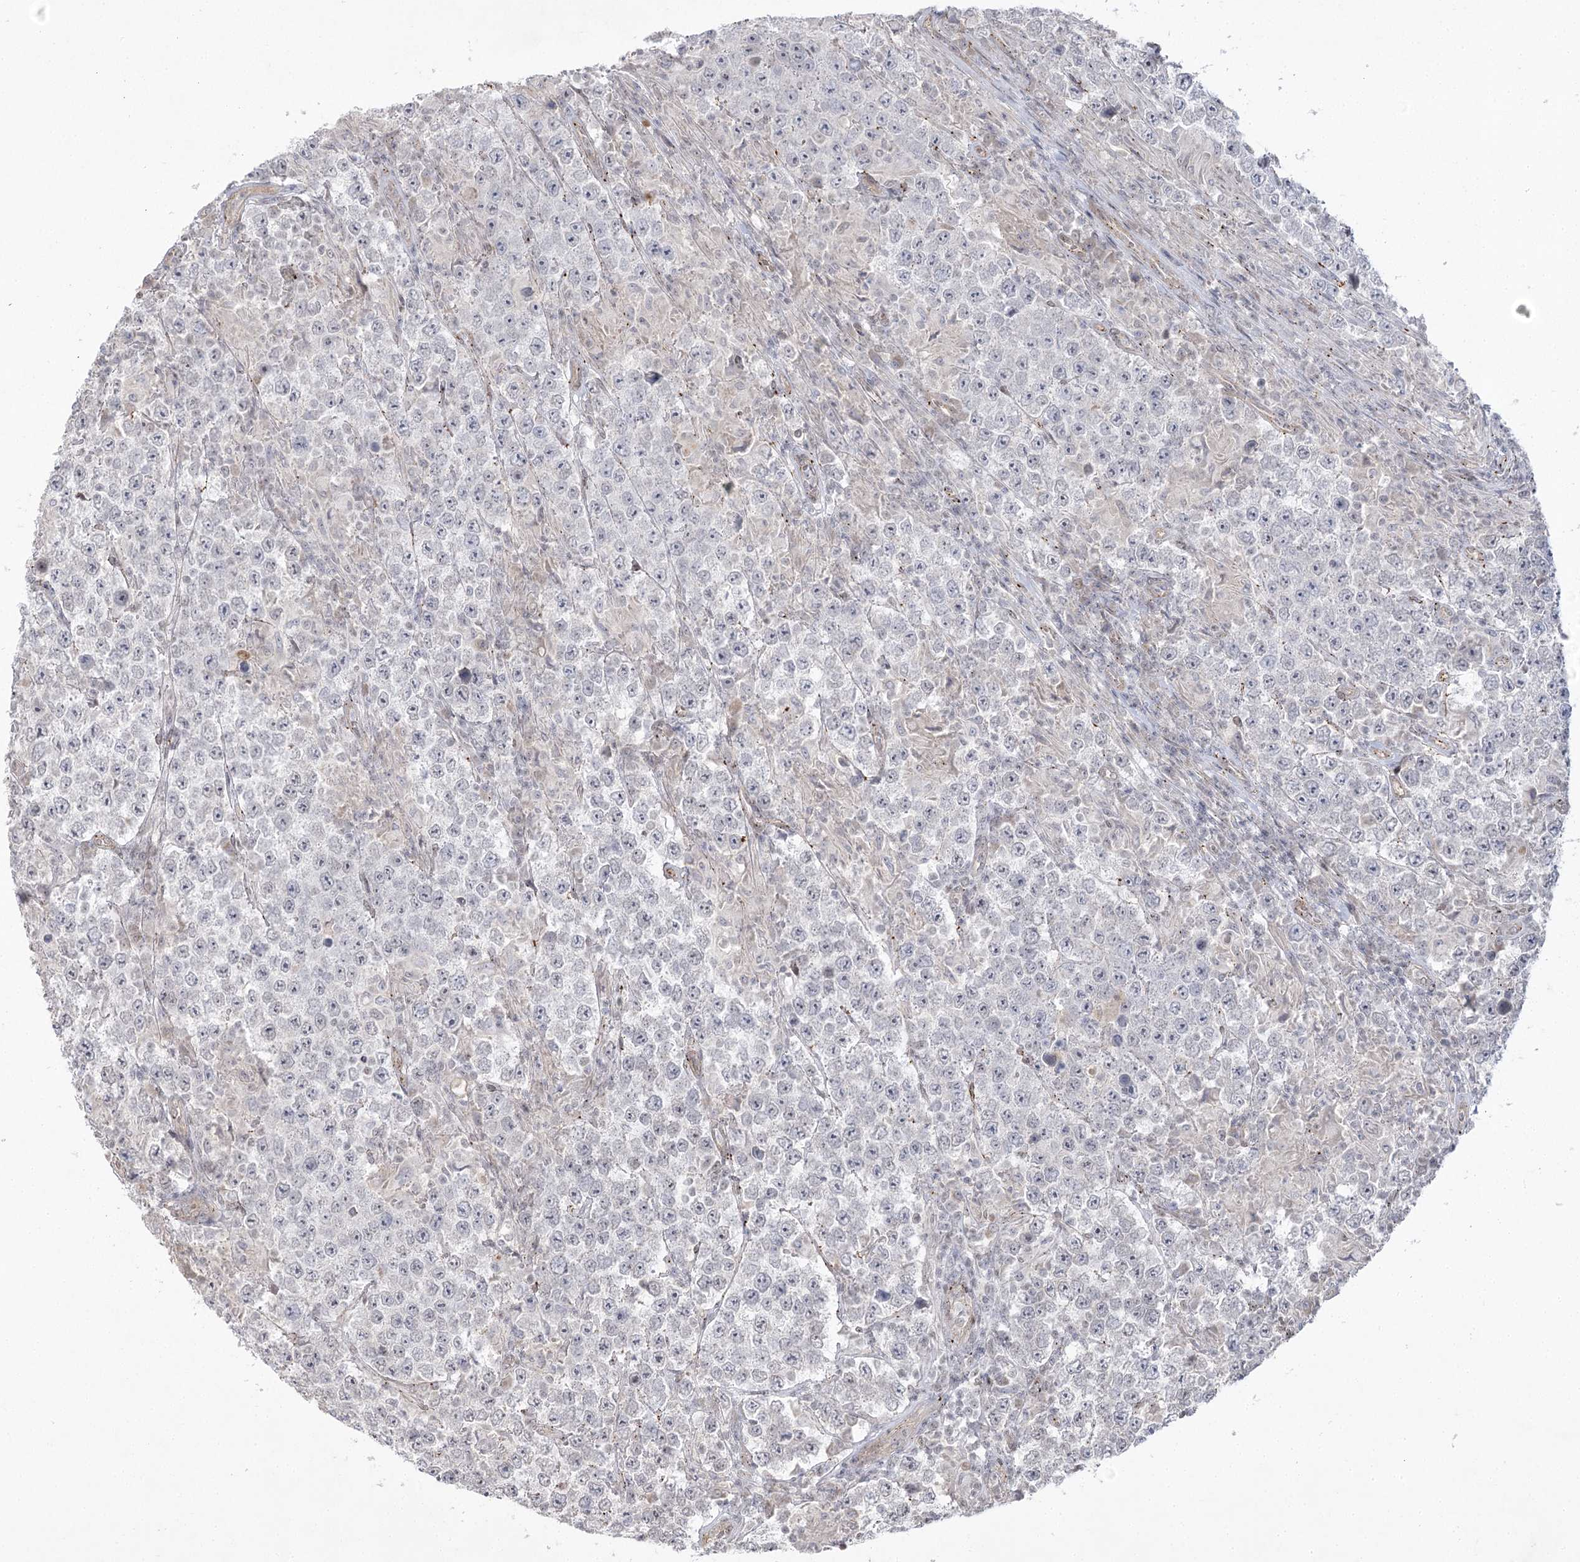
{"staining": {"intensity": "negative", "quantity": "none", "location": "none"}, "tissue": "testis cancer", "cell_type": "Tumor cells", "image_type": "cancer", "snomed": [{"axis": "morphology", "description": "Normal tissue, NOS"}, {"axis": "morphology", "description": "Urothelial carcinoma, High grade"}, {"axis": "morphology", "description": "Seminoma, NOS"}, {"axis": "morphology", "description": "Carcinoma, Embryonal, NOS"}, {"axis": "topography", "description": "Urinary bladder"}, {"axis": "topography", "description": "Testis"}], "caption": "Seminoma (testis) stained for a protein using immunohistochemistry (IHC) exhibits no positivity tumor cells.", "gene": "AMTN", "patient": {"sex": "male", "age": 41}}